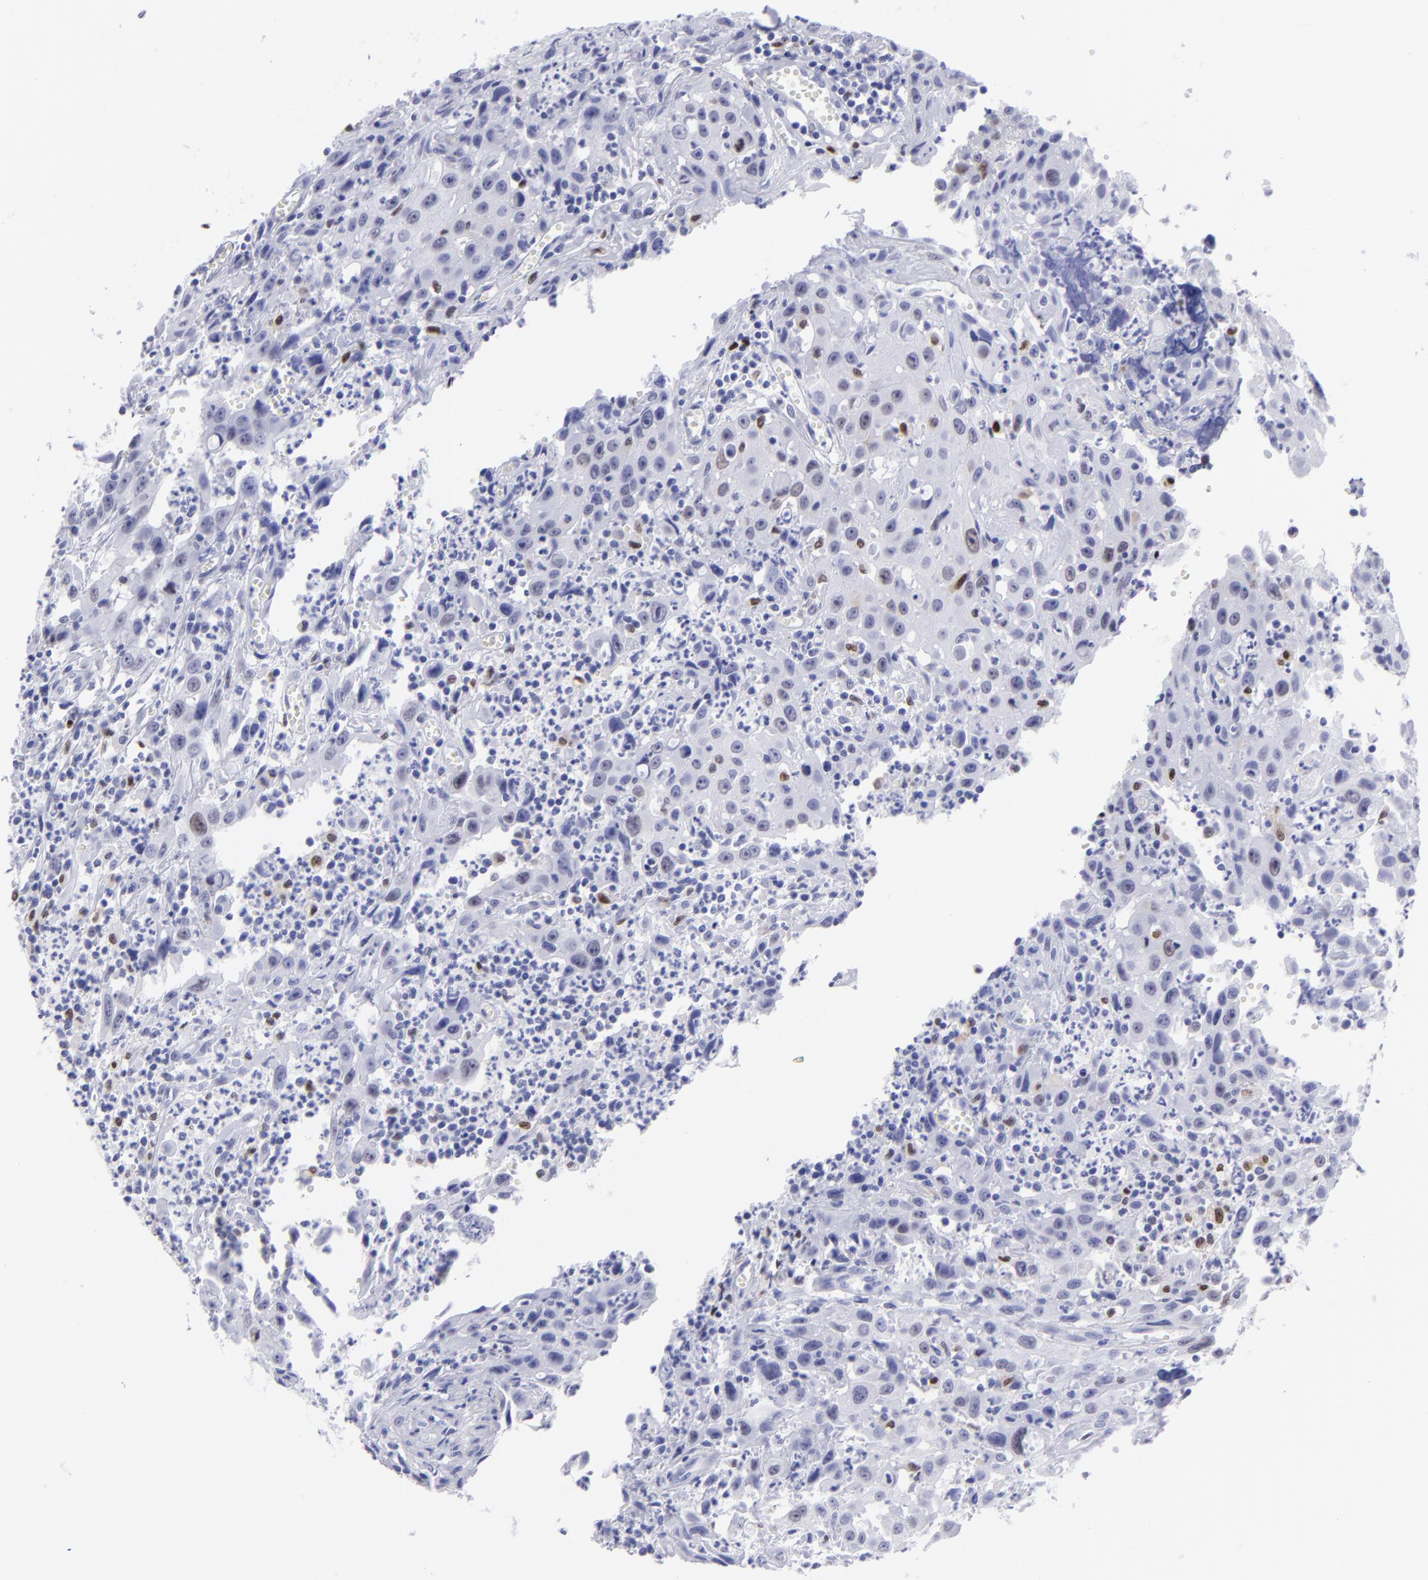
{"staining": {"intensity": "negative", "quantity": "none", "location": "none"}, "tissue": "urothelial cancer", "cell_type": "Tumor cells", "image_type": "cancer", "snomed": [{"axis": "morphology", "description": "Urothelial carcinoma, High grade"}, {"axis": "topography", "description": "Urinary bladder"}], "caption": "The image displays no significant expression in tumor cells of urothelial cancer.", "gene": "MITF", "patient": {"sex": "male", "age": 66}}